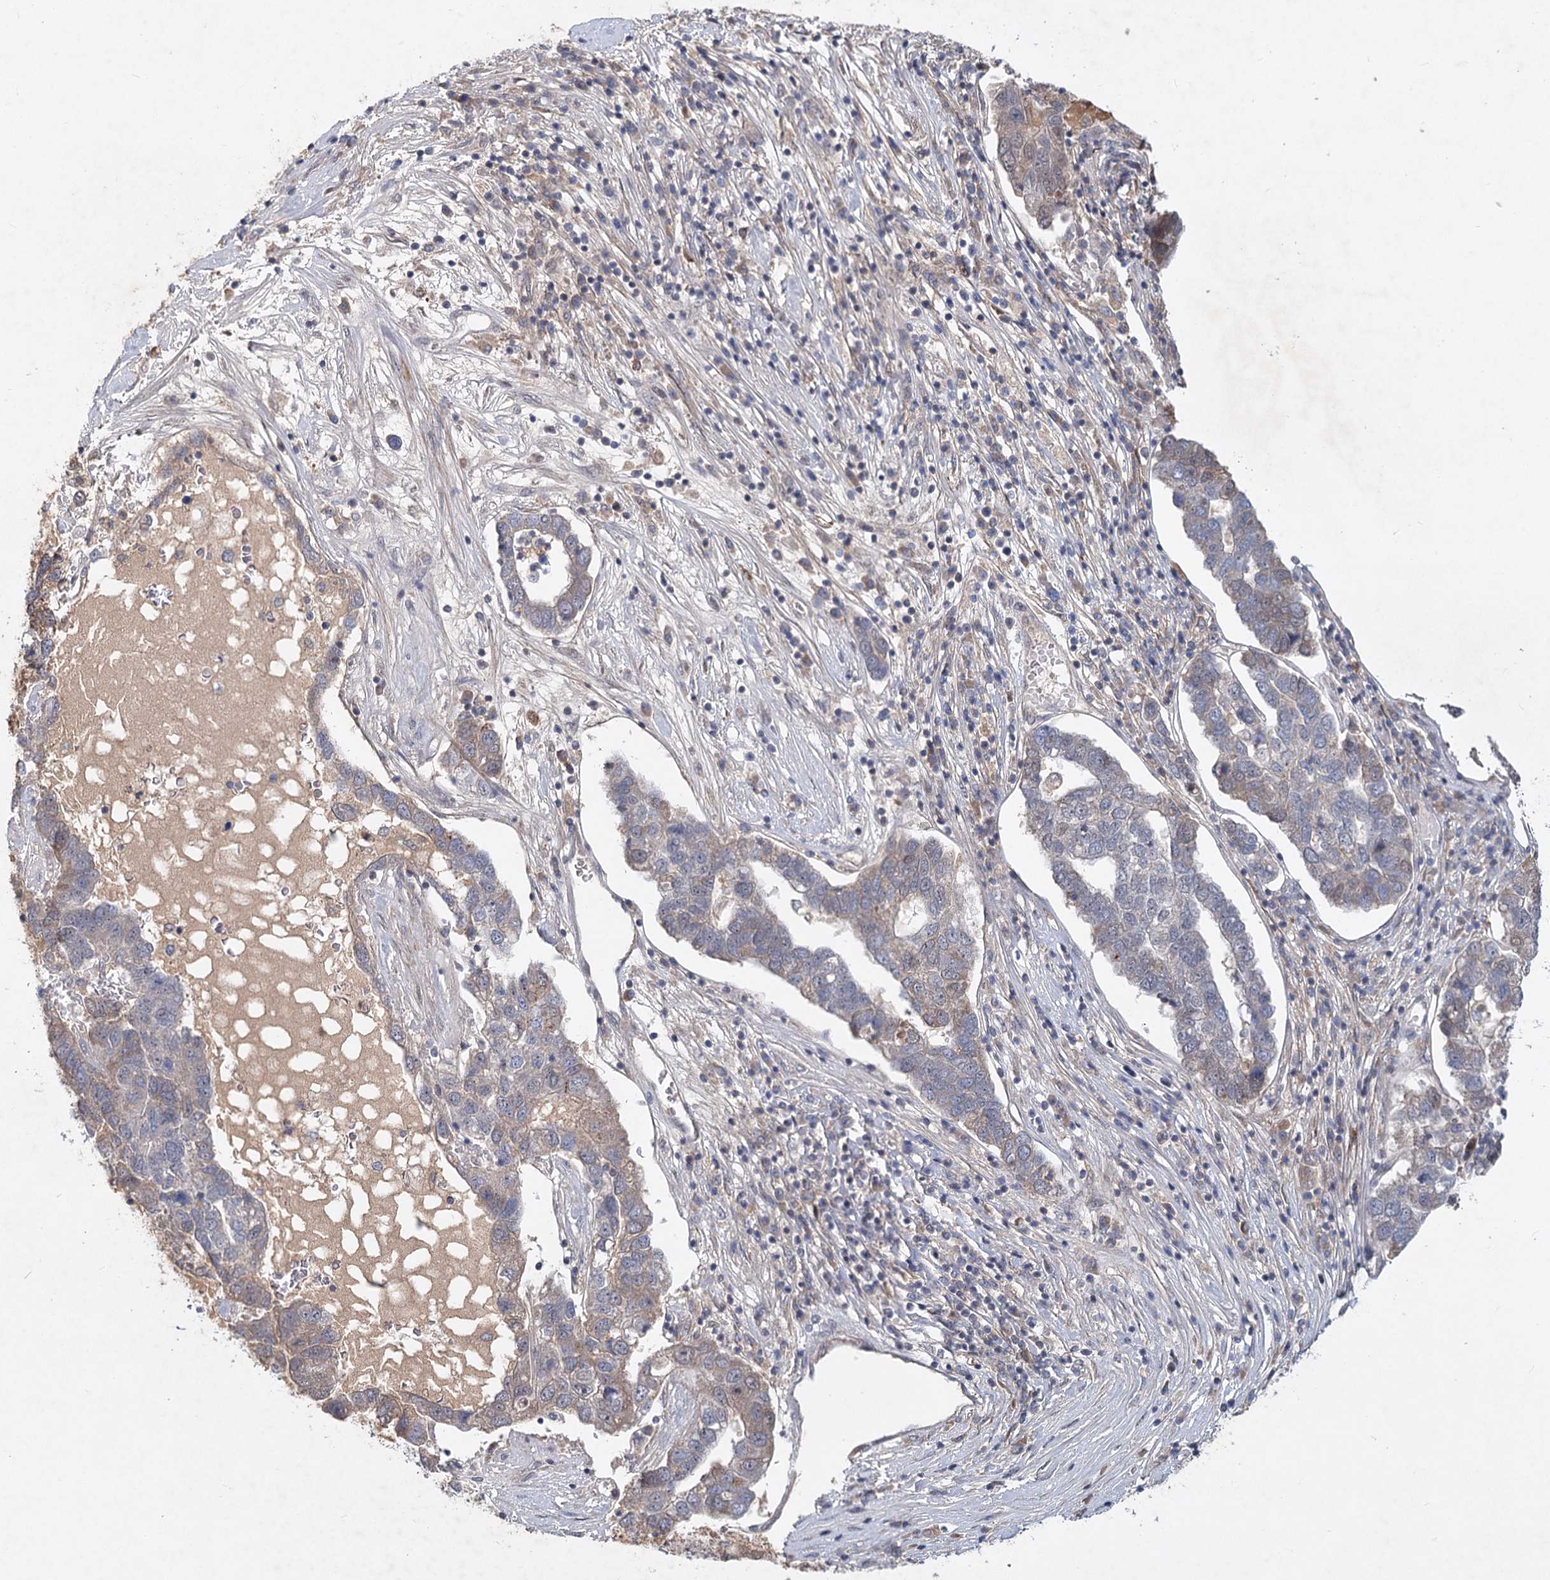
{"staining": {"intensity": "weak", "quantity": "25%-75%", "location": "cytoplasmic/membranous"}, "tissue": "pancreatic cancer", "cell_type": "Tumor cells", "image_type": "cancer", "snomed": [{"axis": "morphology", "description": "Adenocarcinoma, NOS"}, {"axis": "topography", "description": "Pancreas"}], "caption": "The histopathology image exhibits staining of pancreatic cancer, revealing weak cytoplasmic/membranous protein staining (brown color) within tumor cells.", "gene": "AP3B1", "patient": {"sex": "female", "age": 61}}